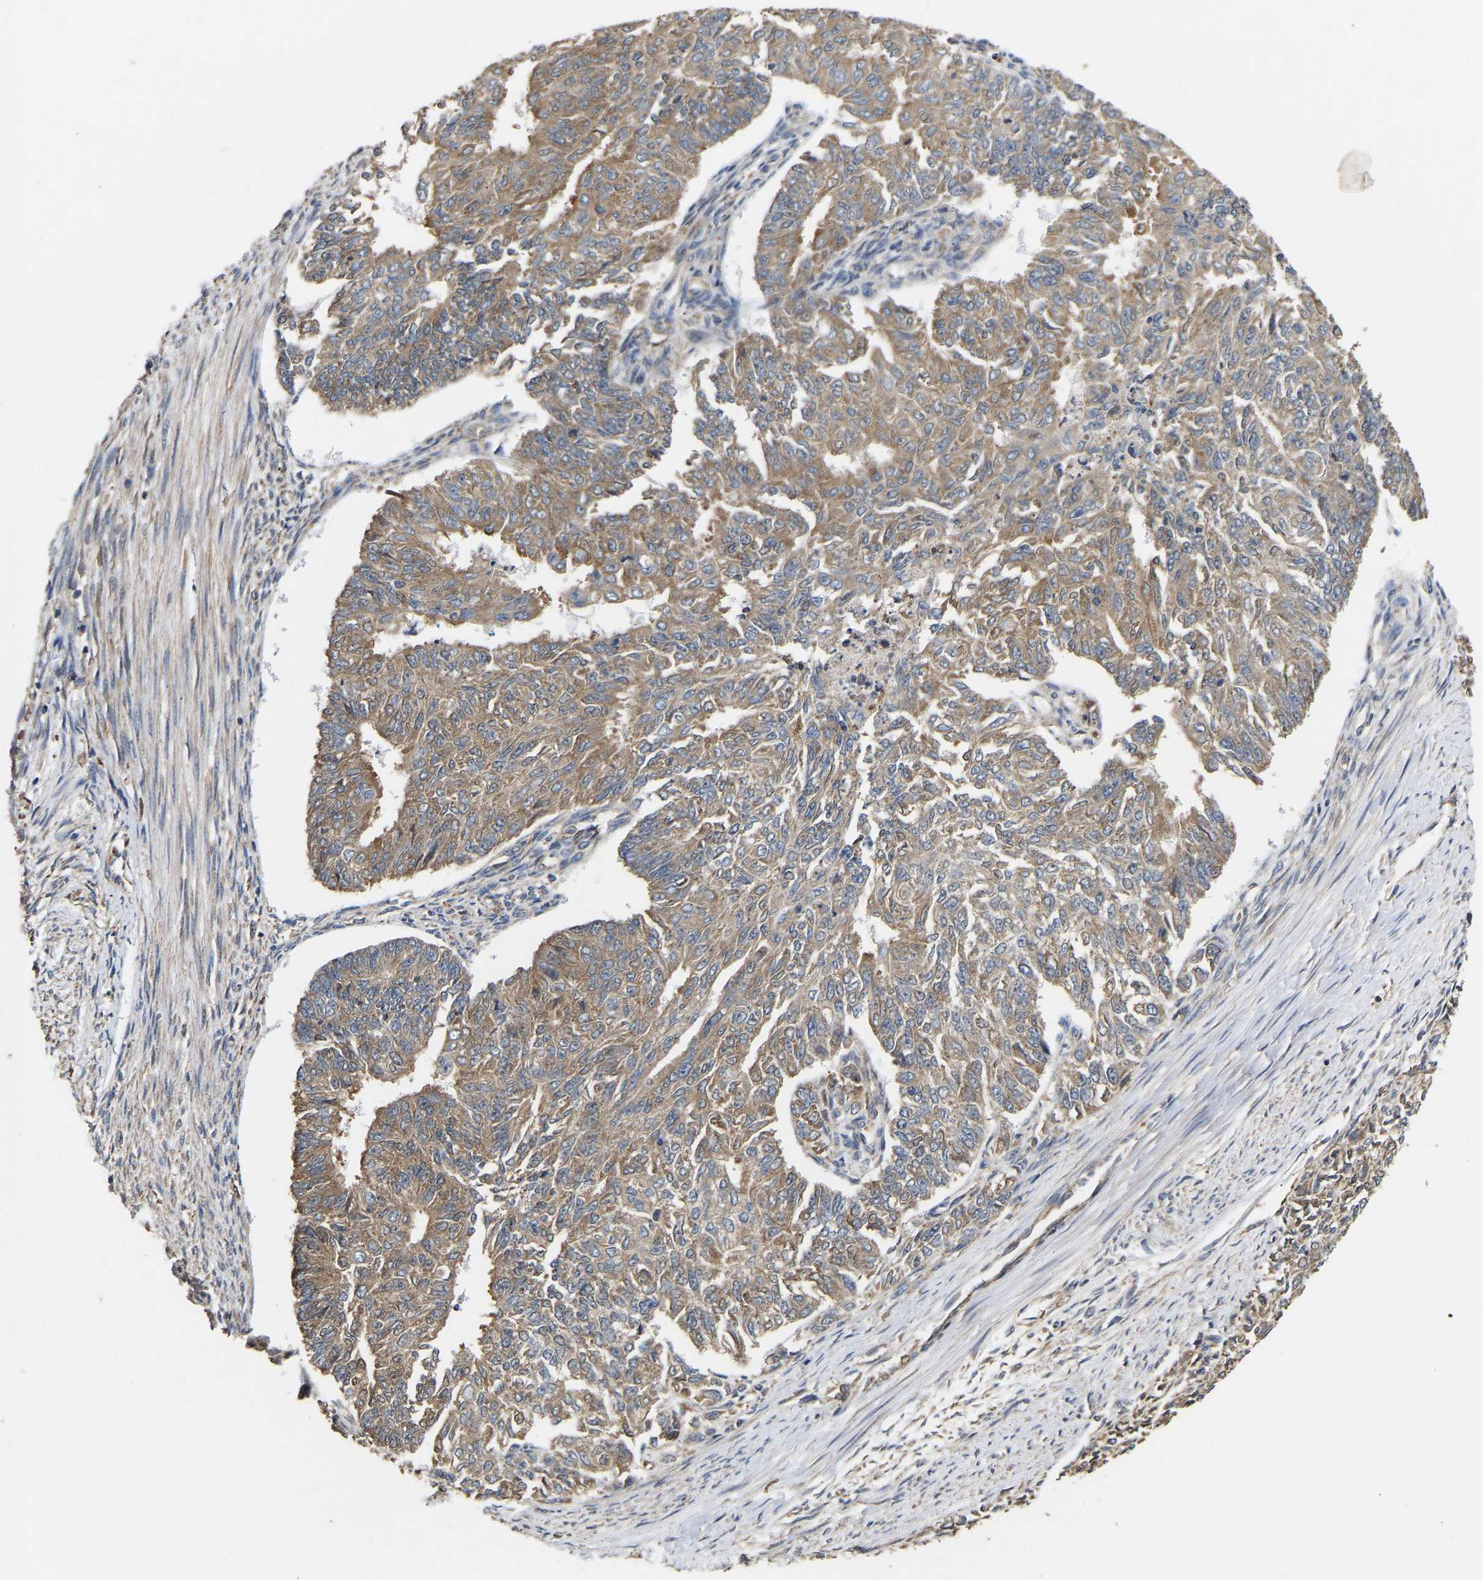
{"staining": {"intensity": "moderate", "quantity": ">75%", "location": "cytoplasmic/membranous"}, "tissue": "endometrial cancer", "cell_type": "Tumor cells", "image_type": "cancer", "snomed": [{"axis": "morphology", "description": "Adenocarcinoma, NOS"}, {"axis": "topography", "description": "Endometrium"}], "caption": "Endometrial adenocarcinoma was stained to show a protein in brown. There is medium levels of moderate cytoplasmic/membranous positivity in approximately >75% of tumor cells. The protein of interest is stained brown, and the nuclei are stained in blue (DAB IHC with brightfield microscopy, high magnification).", "gene": "AIMP2", "patient": {"sex": "female", "age": 32}}